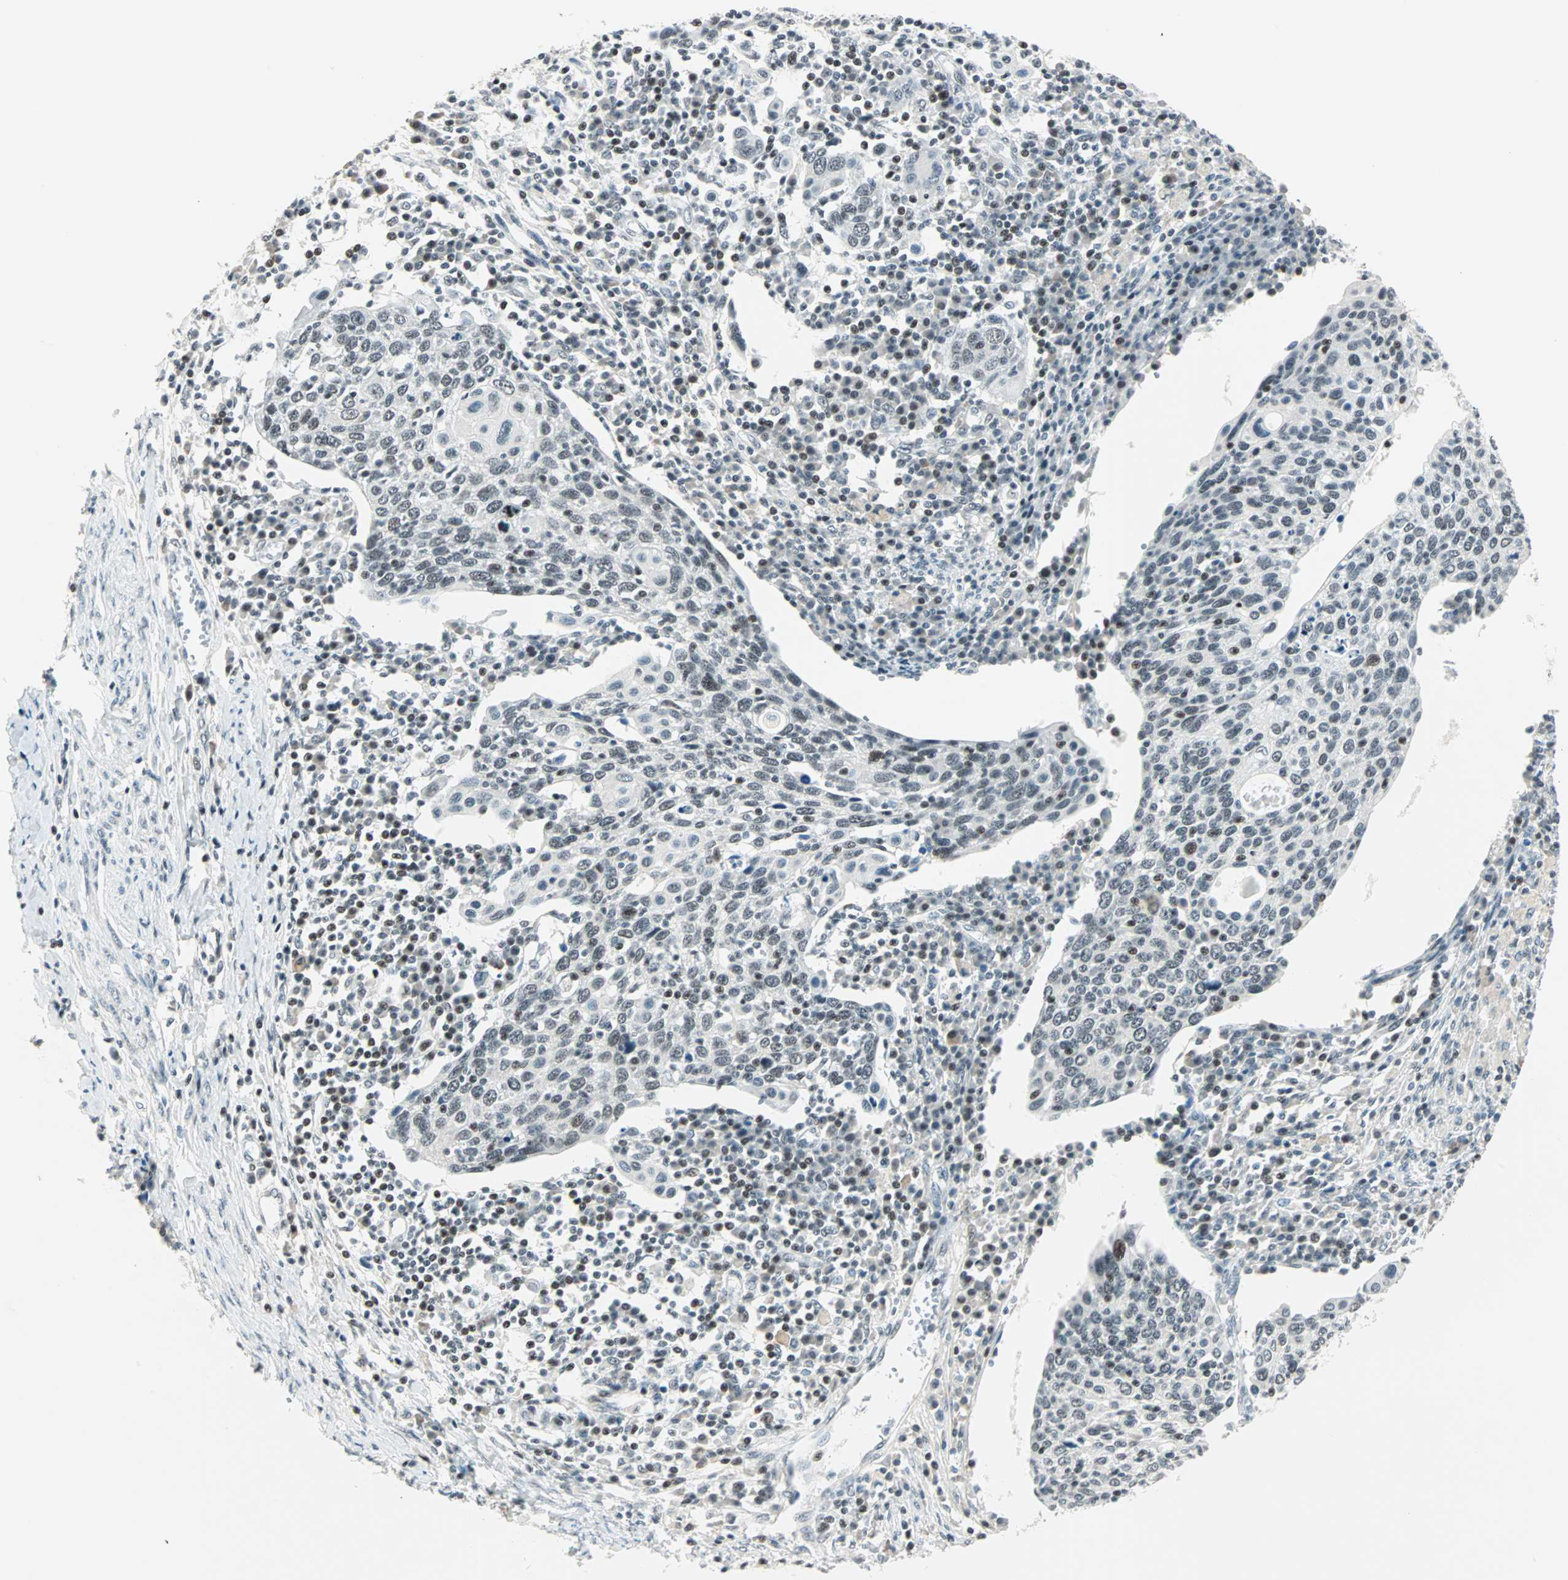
{"staining": {"intensity": "weak", "quantity": ">75%", "location": "nuclear"}, "tissue": "cervical cancer", "cell_type": "Tumor cells", "image_type": "cancer", "snomed": [{"axis": "morphology", "description": "Squamous cell carcinoma, NOS"}, {"axis": "topography", "description": "Cervix"}], "caption": "Weak nuclear protein expression is present in approximately >75% of tumor cells in cervical cancer (squamous cell carcinoma).", "gene": "SIN3A", "patient": {"sex": "female", "age": 40}}